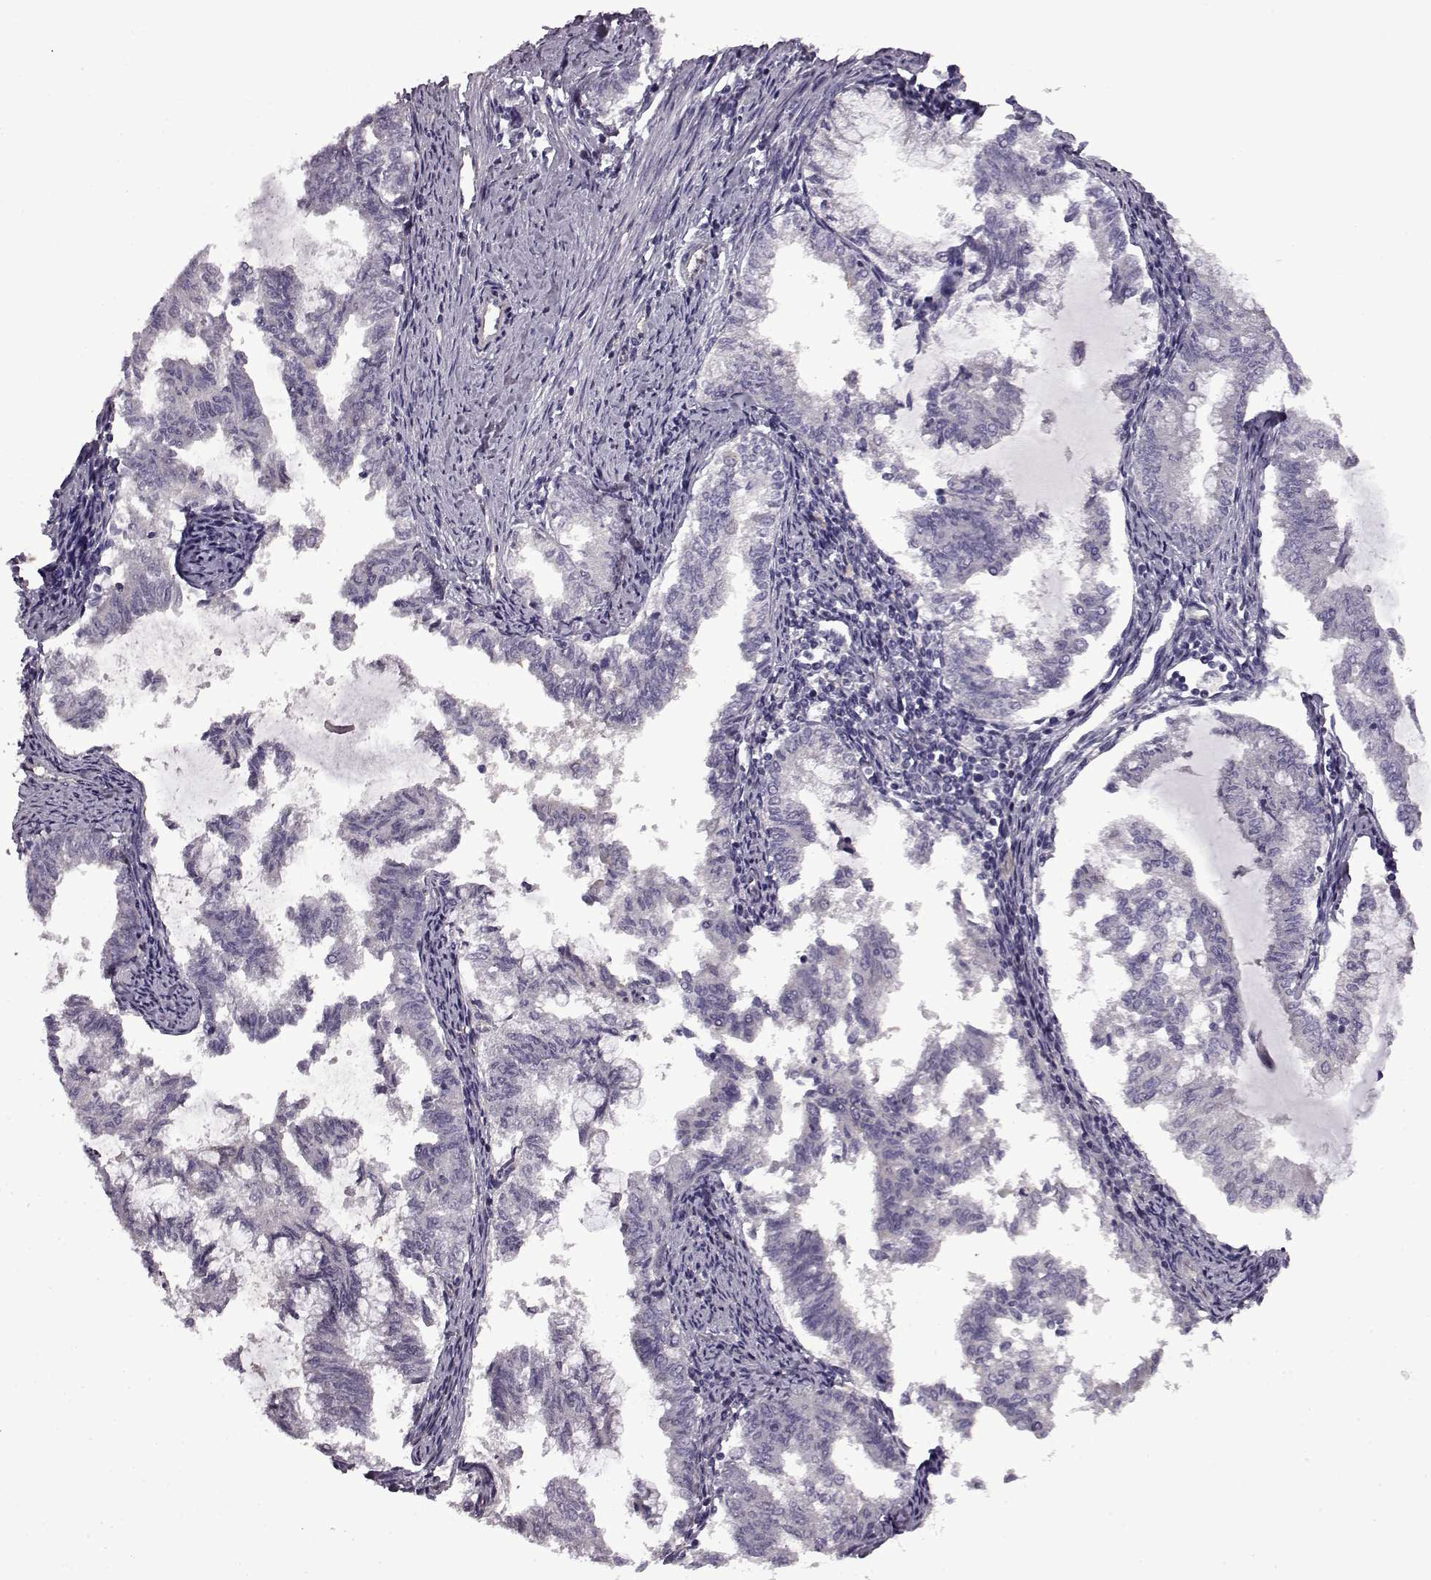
{"staining": {"intensity": "negative", "quantity": "none", "location": "none"}, "tissue": "endometrial cancer", "cell_type": "Tumor cells", "image_type": "cancer", "snomed": [{"axis": "morphology", "description": "Adenocarcinoma, NOS"}, {"axis": "topography", "description": "Endometrium"}], "caption": "High power microscopy image of an immunohistochemistry photomicrograph of endometrial adenocarcinoma, revealing no significant staining in tumor cells.", "gene": "EDDM3B", "patient": {"sex": "female", "age": 79}}